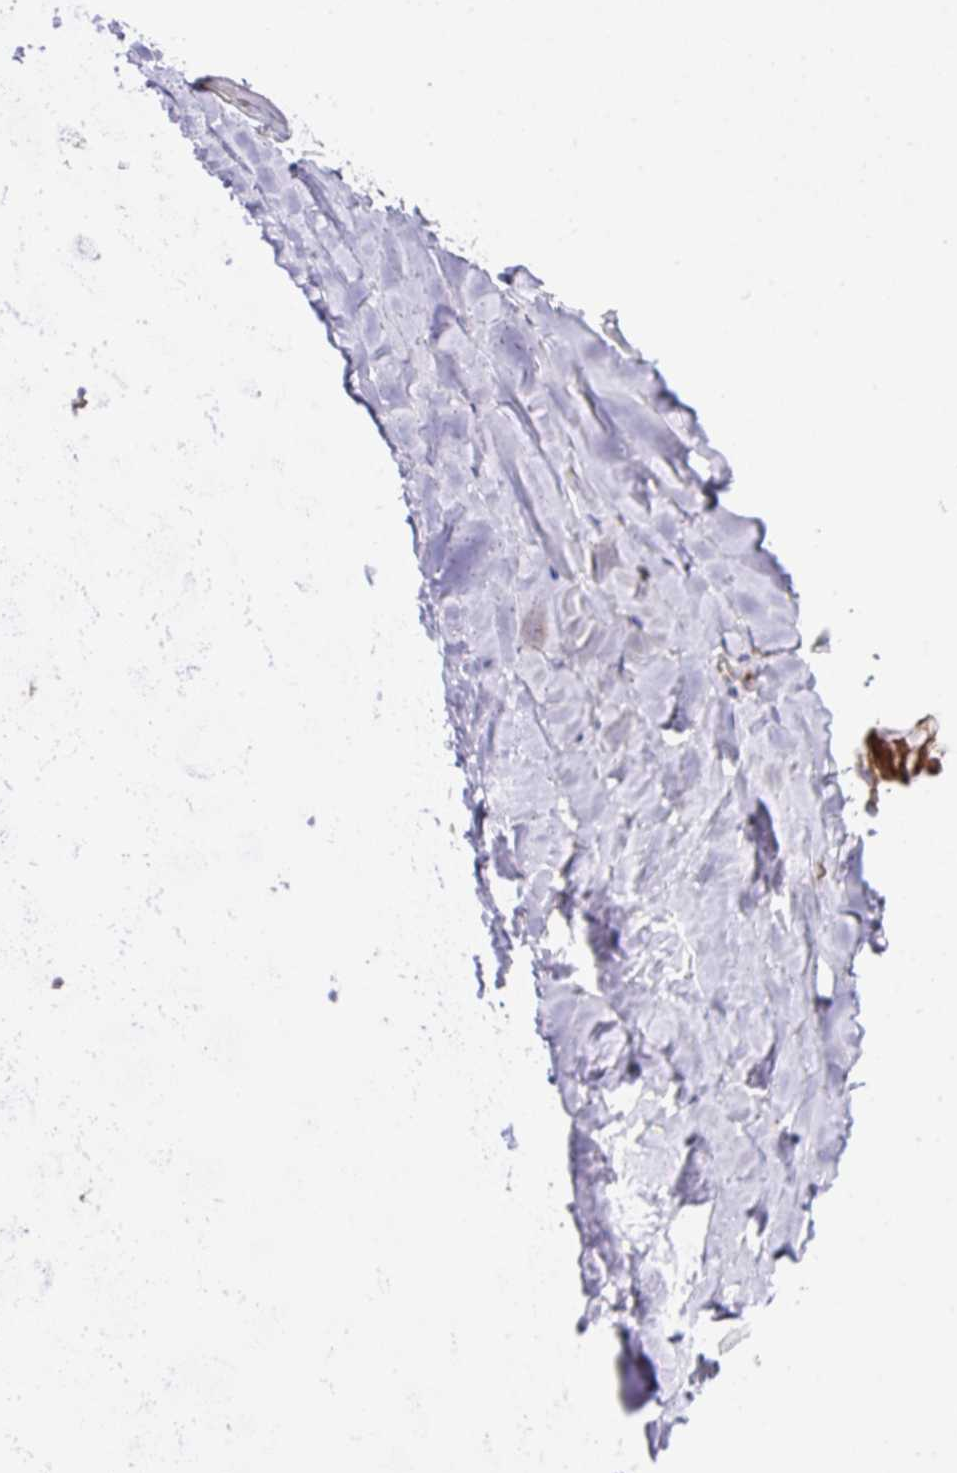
{"staining": {"intensity": "moderate", "quantity": "25%-75%", "location": "cytoplasmic/membranous"}, "tissue": "adipose tissue", "cell_type": "Adipocytes", "image_type": "normal", "snomed": [{"axis": "morphology", "description": "Normal tissue, NOS"}, {"axis": "topography", "description": "Cartilage tissue"}, {"axis": "topography", "description": "Bronchus"}], "caption": "This is an image of IHC staining of normal adipose tissue, which shows moderate expression in the cytoplasmic/membranous of adipocytes.", "gene": "DNAL1", "patient": {"sex": "male", "age": 58}}